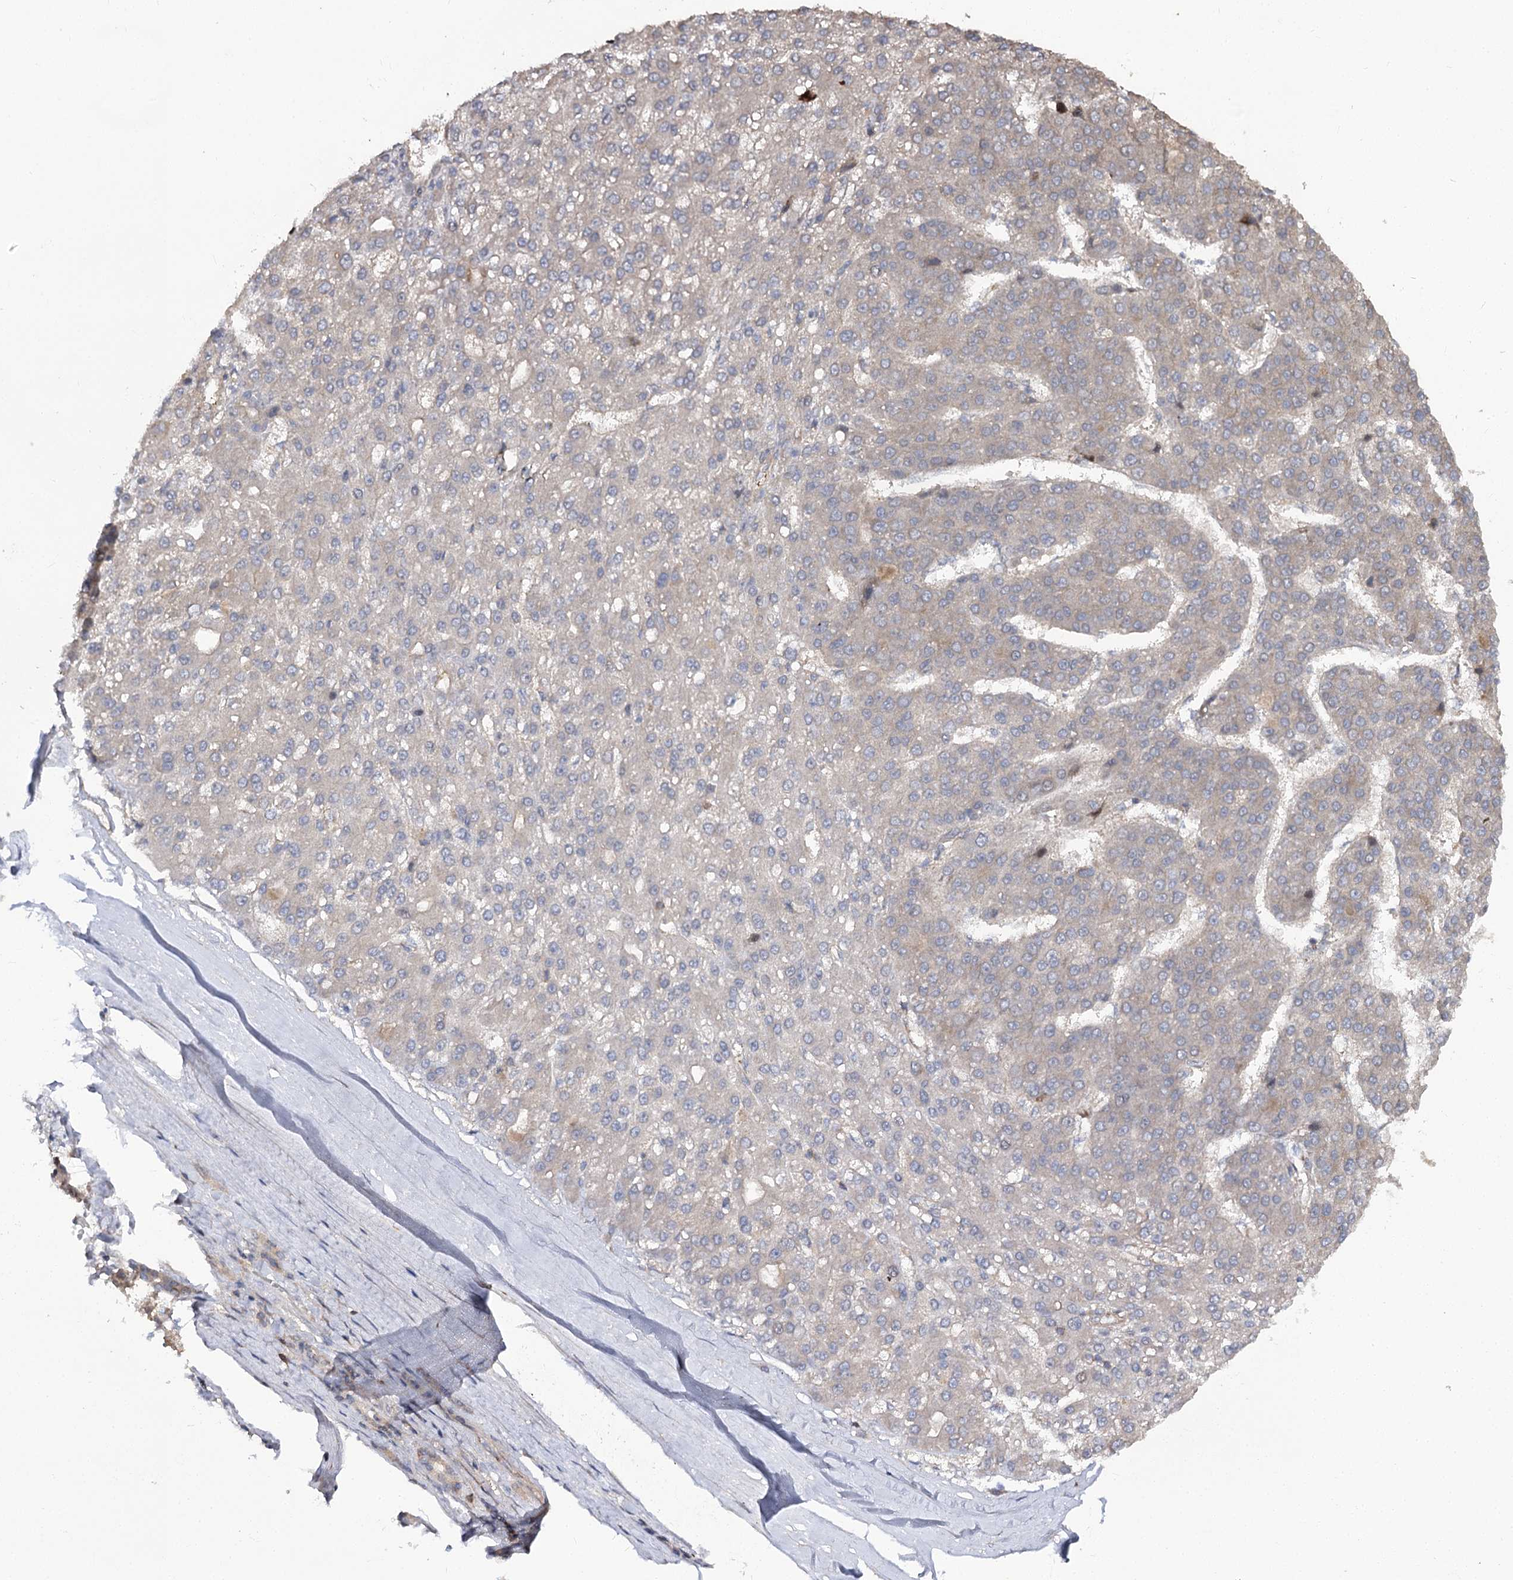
{"staining": {"intensity": "weak", "quantity": "<25%", "location": "cytoplasmic/membranous"}, "tissue": "liver cancer", "cell_type": "Tumor cells", "image_type": "cancer", "snomed": [{"axis": "morphology", "description": "Carcinoma, Hepatocellular, NOS"}, {"axis": "topography", "description": "Liver"}], "caption": "The immunohistochemistry (IHC) image has no significant staining in tumor cells of hepatocellular carcinoma (liver) tissue.", "gene": "STX6", "patient": {"sex": "male", "age": 67}}